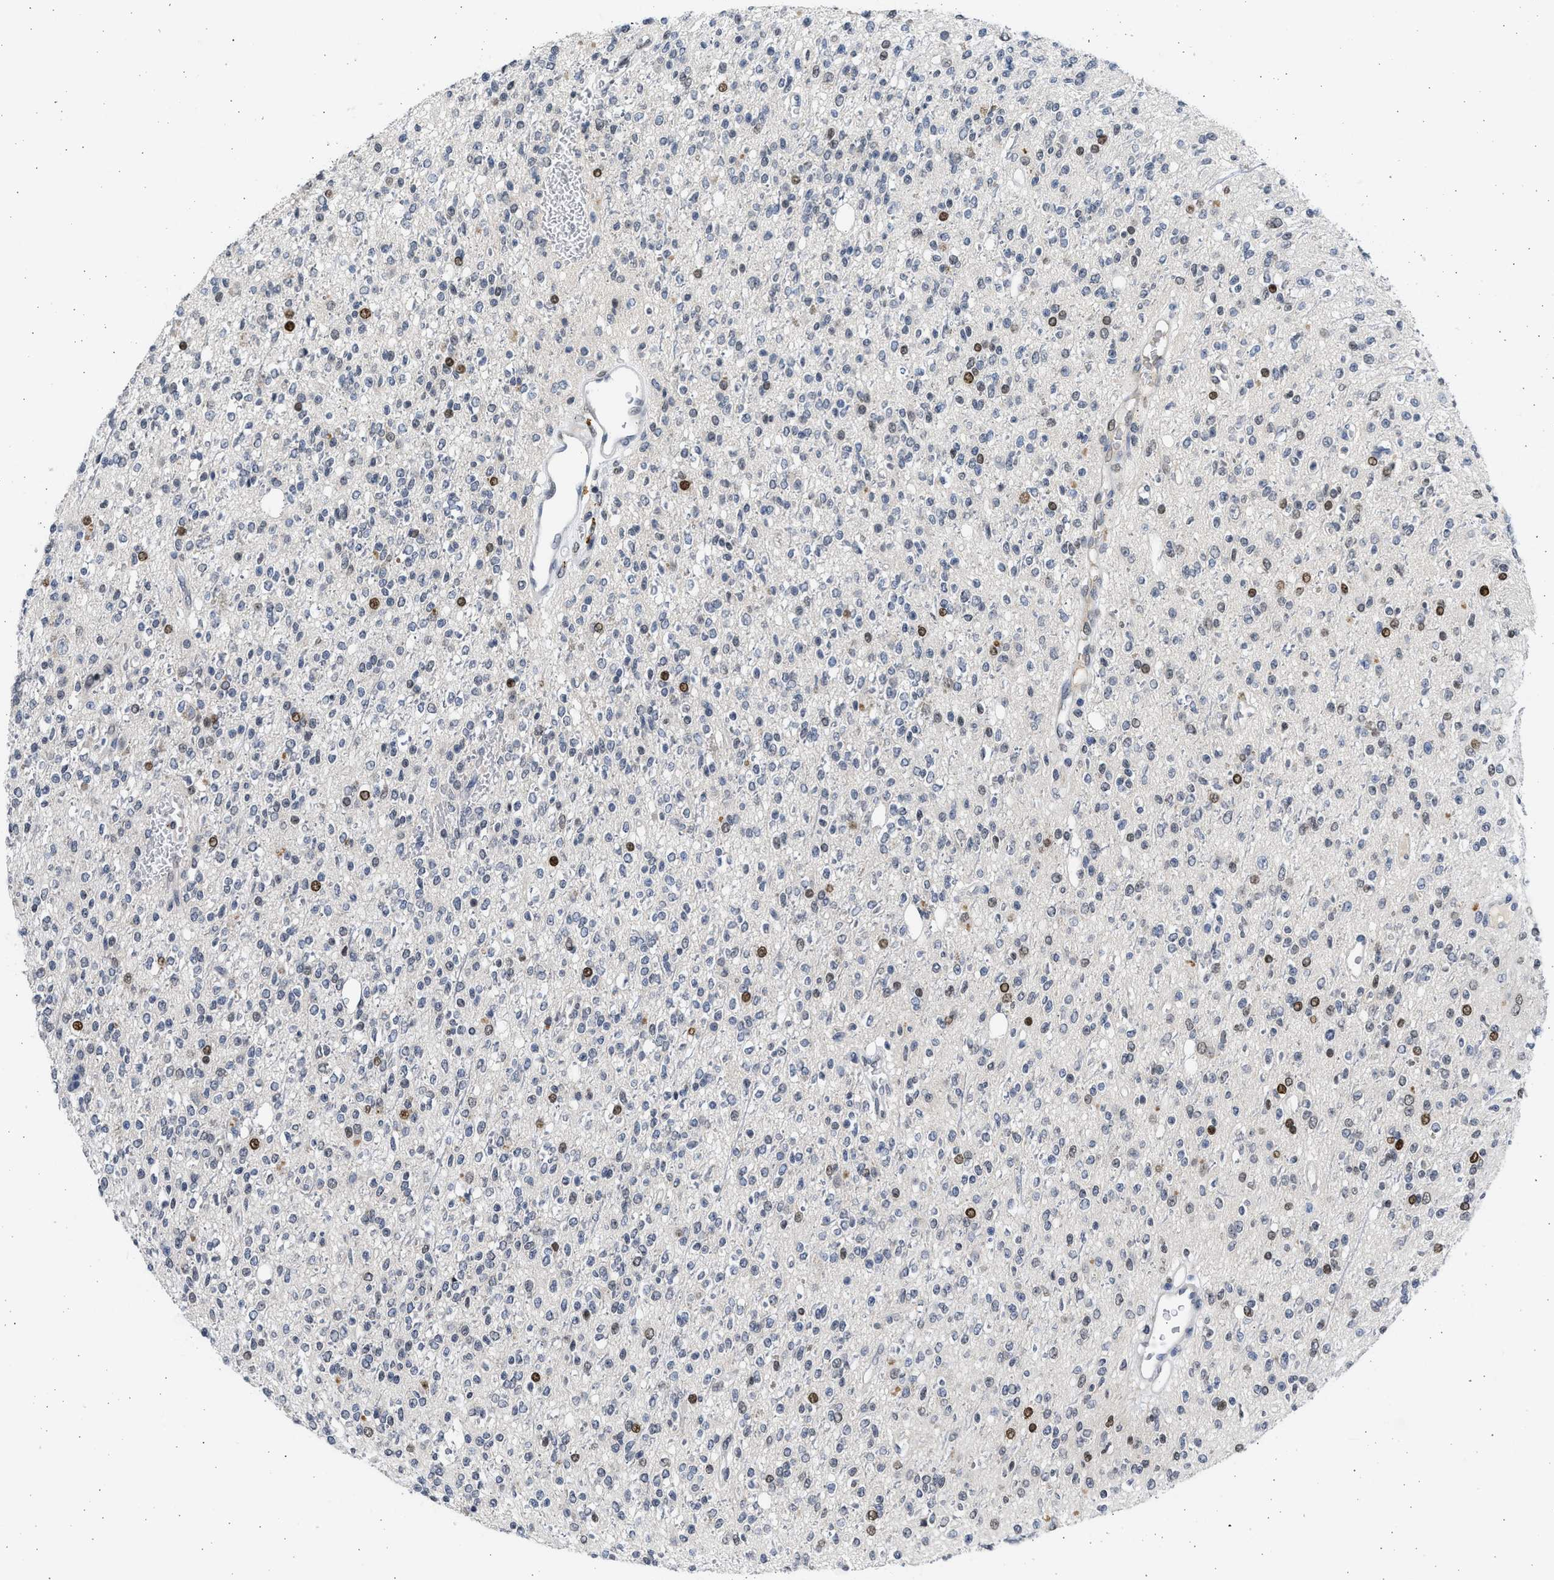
{"staining": {"intensity": "strong", "quantity": "<25%", "location": "nuclear"}, "tissue": "glioma", "cell_type": "Tumor cells", "image_type": "cancer", "snomed": [{"axis": "morphology", "description": "Glioma, malignant, High grade"}, {"axis": "topography", "description": "Brain"}], "caption": "Immunohistochemistry (IHC) photomicrograph of neoplastic tissue: human glioma stained using immunohistochemistry displays medium levels of strong protein expression localized specifically in the nuclear of tumor cells, appearing as a nuclear brown color.", "gene": "HMGN3", "patient": {"sex": "male", "age": 34}}